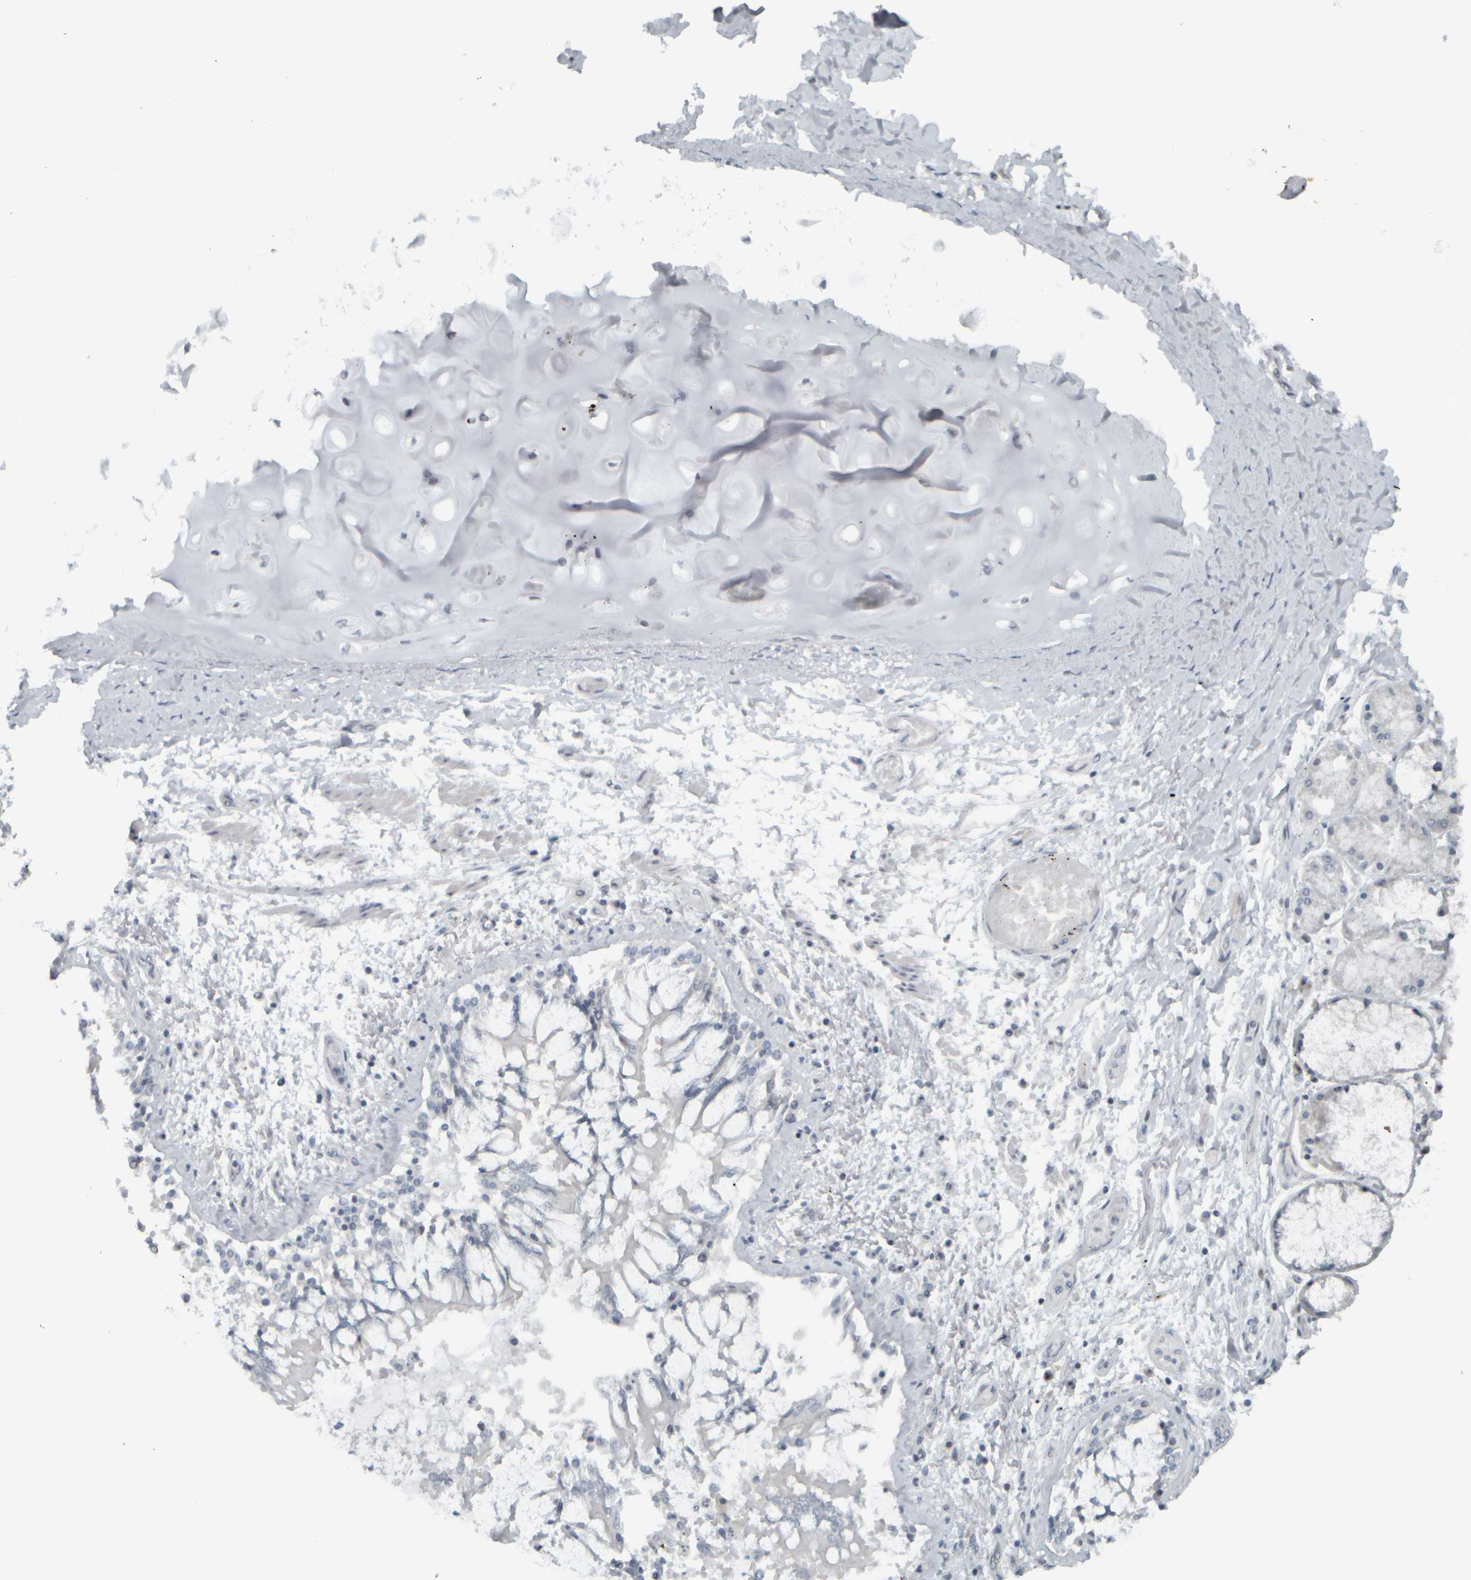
{"staining": {"intensity": "negative", "quantity": "none", "location": "none"}, "tissue": "lung cancer", "cell_type": "Tumor cells", "image_type": "cancer", "snomed": [{"axis": "morphology", "description": "Normal tissue, NOS"}, {"axis": "morphology", "description": "Squamous cell carcinoma, NOS"}, {"axis": "topography", "description": "Lymph node"}, {"axis": "topography", "description": "Cartilage tissue"}, {"axis": "topography", "description": "Bronchus"}, {"axis": "topography", "description": "Lung"}, {"axis": "topography", "description": "Peripheral nerve tissue"}], "caption": "Tumor cells show no significant staining in lung cancer.", "gene": "NAPG", "patient": {"sex": "female", "age": 49}}